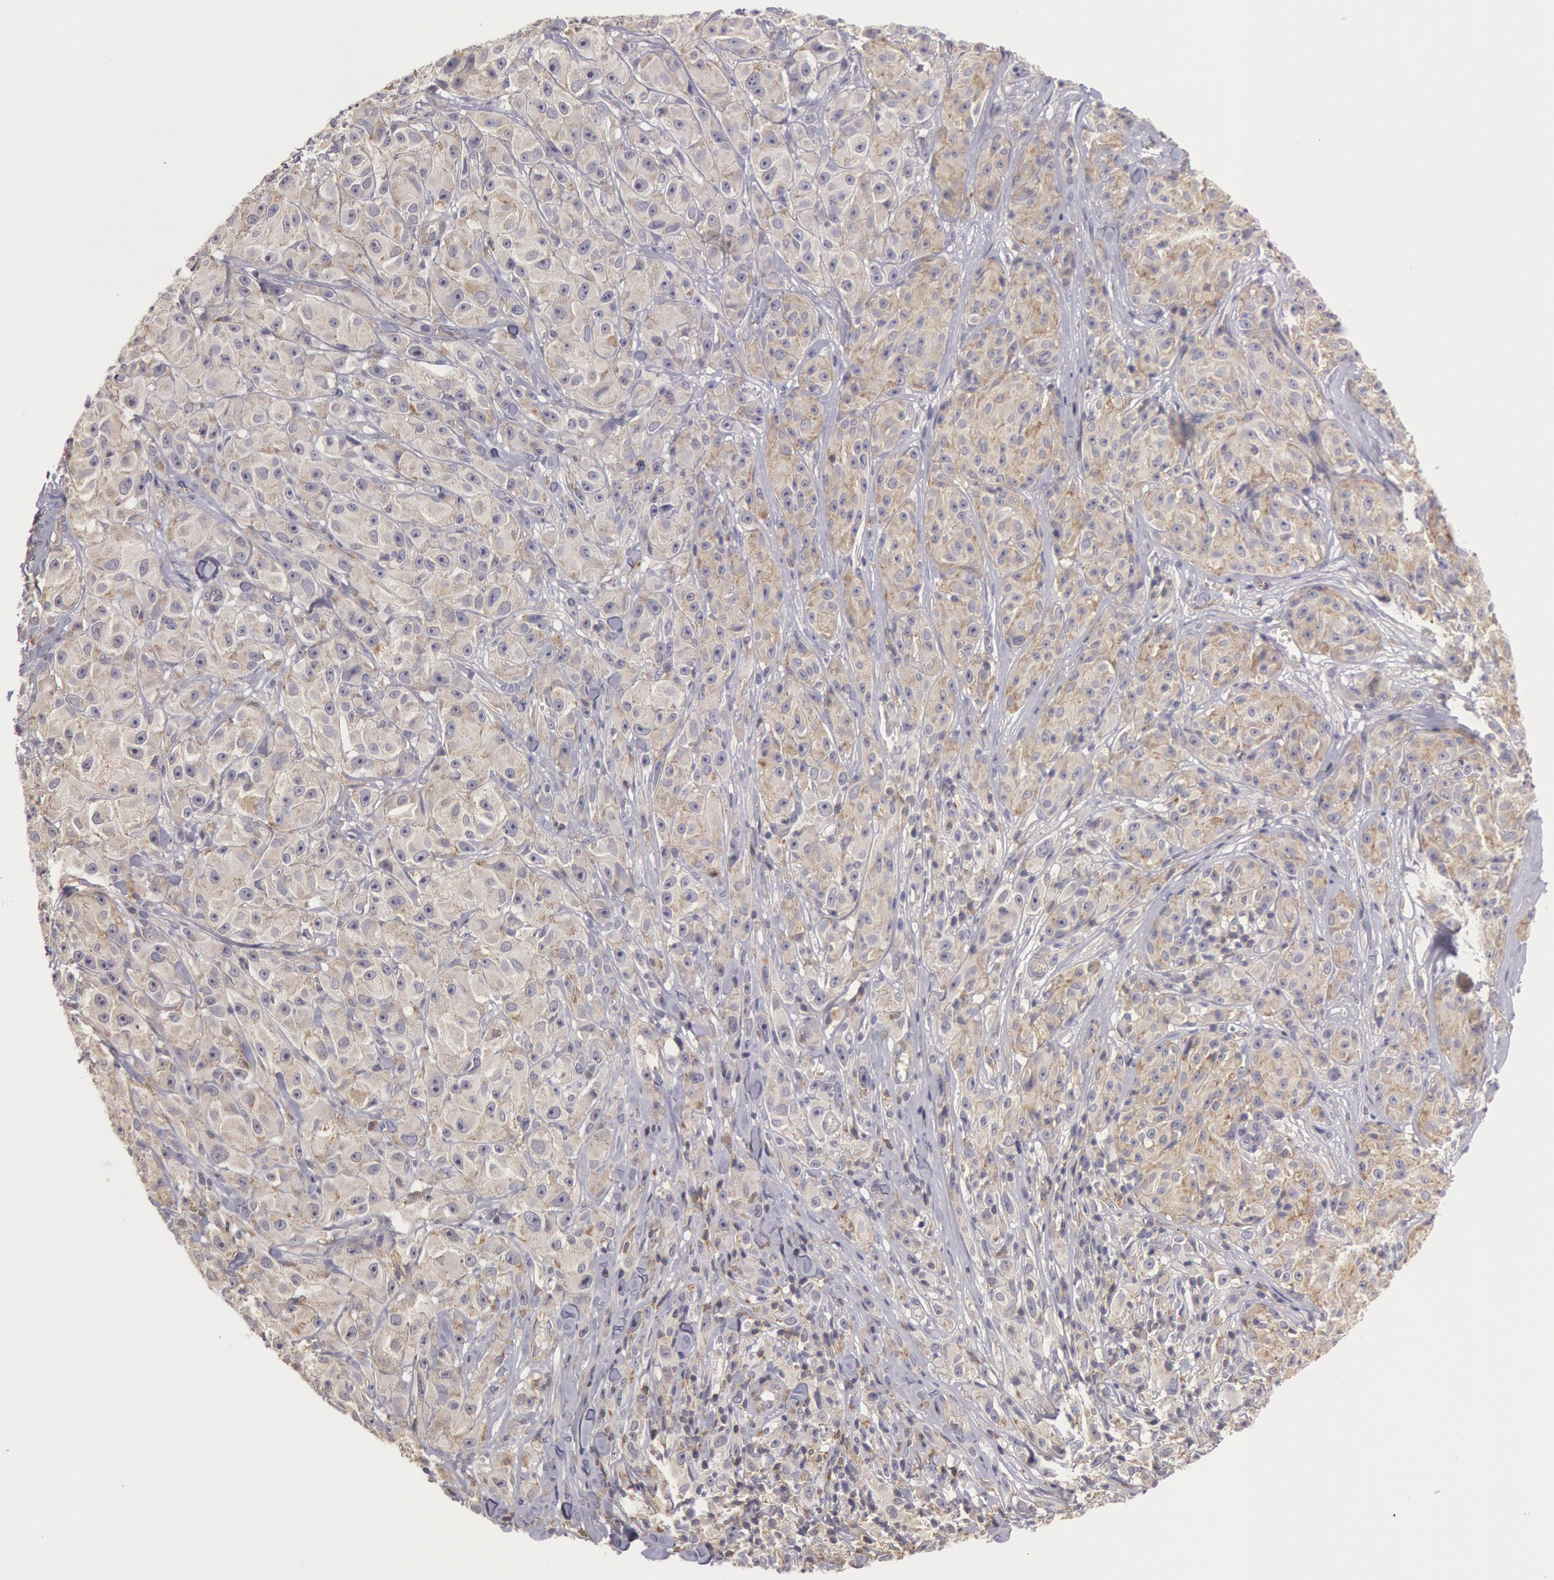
{"staining": {"intensity": "weak", "quantity": ">75%", "location": "cytoplasmic/membranous"}, "tissue": "melanoma", "cell_type": "Tumor cells", "image_type": "cancer", "snomed": [{"axis": "morphology", "description": "Malignant melanoma, NOS"}, {"axis": "topography", "description": "Skin"}], "caption": "A high-resolution histopathology image shows immunohistochemistry (IHC) staining of malignant melanoma, which displays weak cytoplasmic/membranous staining in approximately >75% of tumor cells.", "gene": "NMT2", "patient": {"sex": "male", "age": 56}}